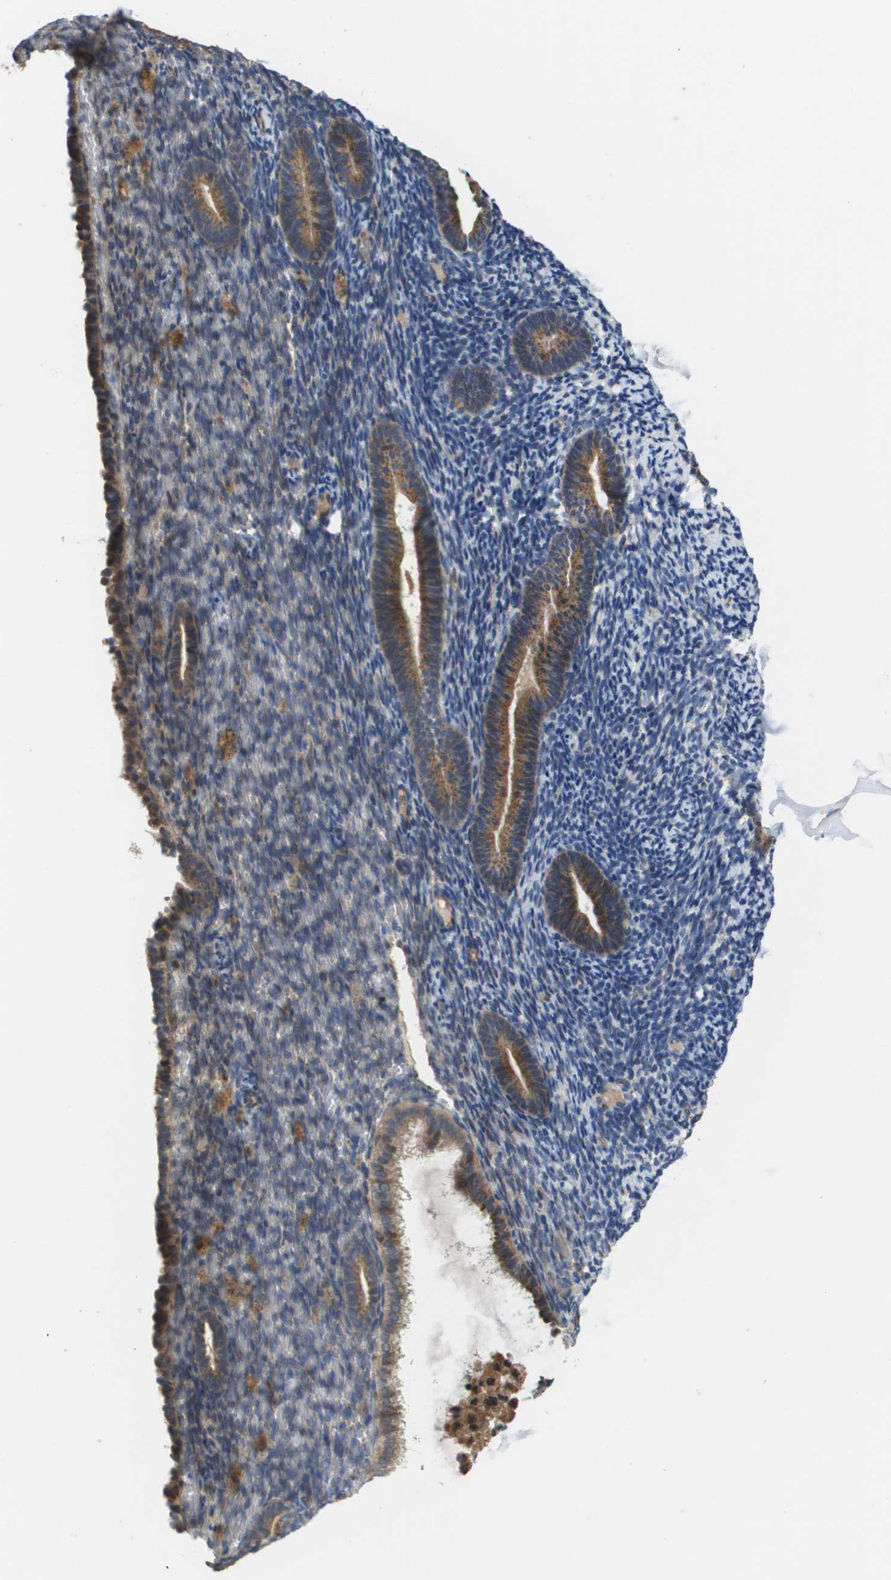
{"staining": {"intensity": "weak", "quantity": "<25%", "location": "cytoplasmic/membranous"}, "tissue": "endometrium", "cell_type": "Cells in endometrial stroma", "image_type": "normal", "snomed": [{"axis": "morphology", "description": "Normal tissue, NOS"}, {"axis": "topography", "description": "Endometrium"}], "caption": "DAB (3,3'-diaminobenzidine) immunohistochemical staining of benign human endometrium shows no significant positivity in cells in endometrial stroma.", "gene": "PCK1", "patient": {"sex": "female", "age": 51}}